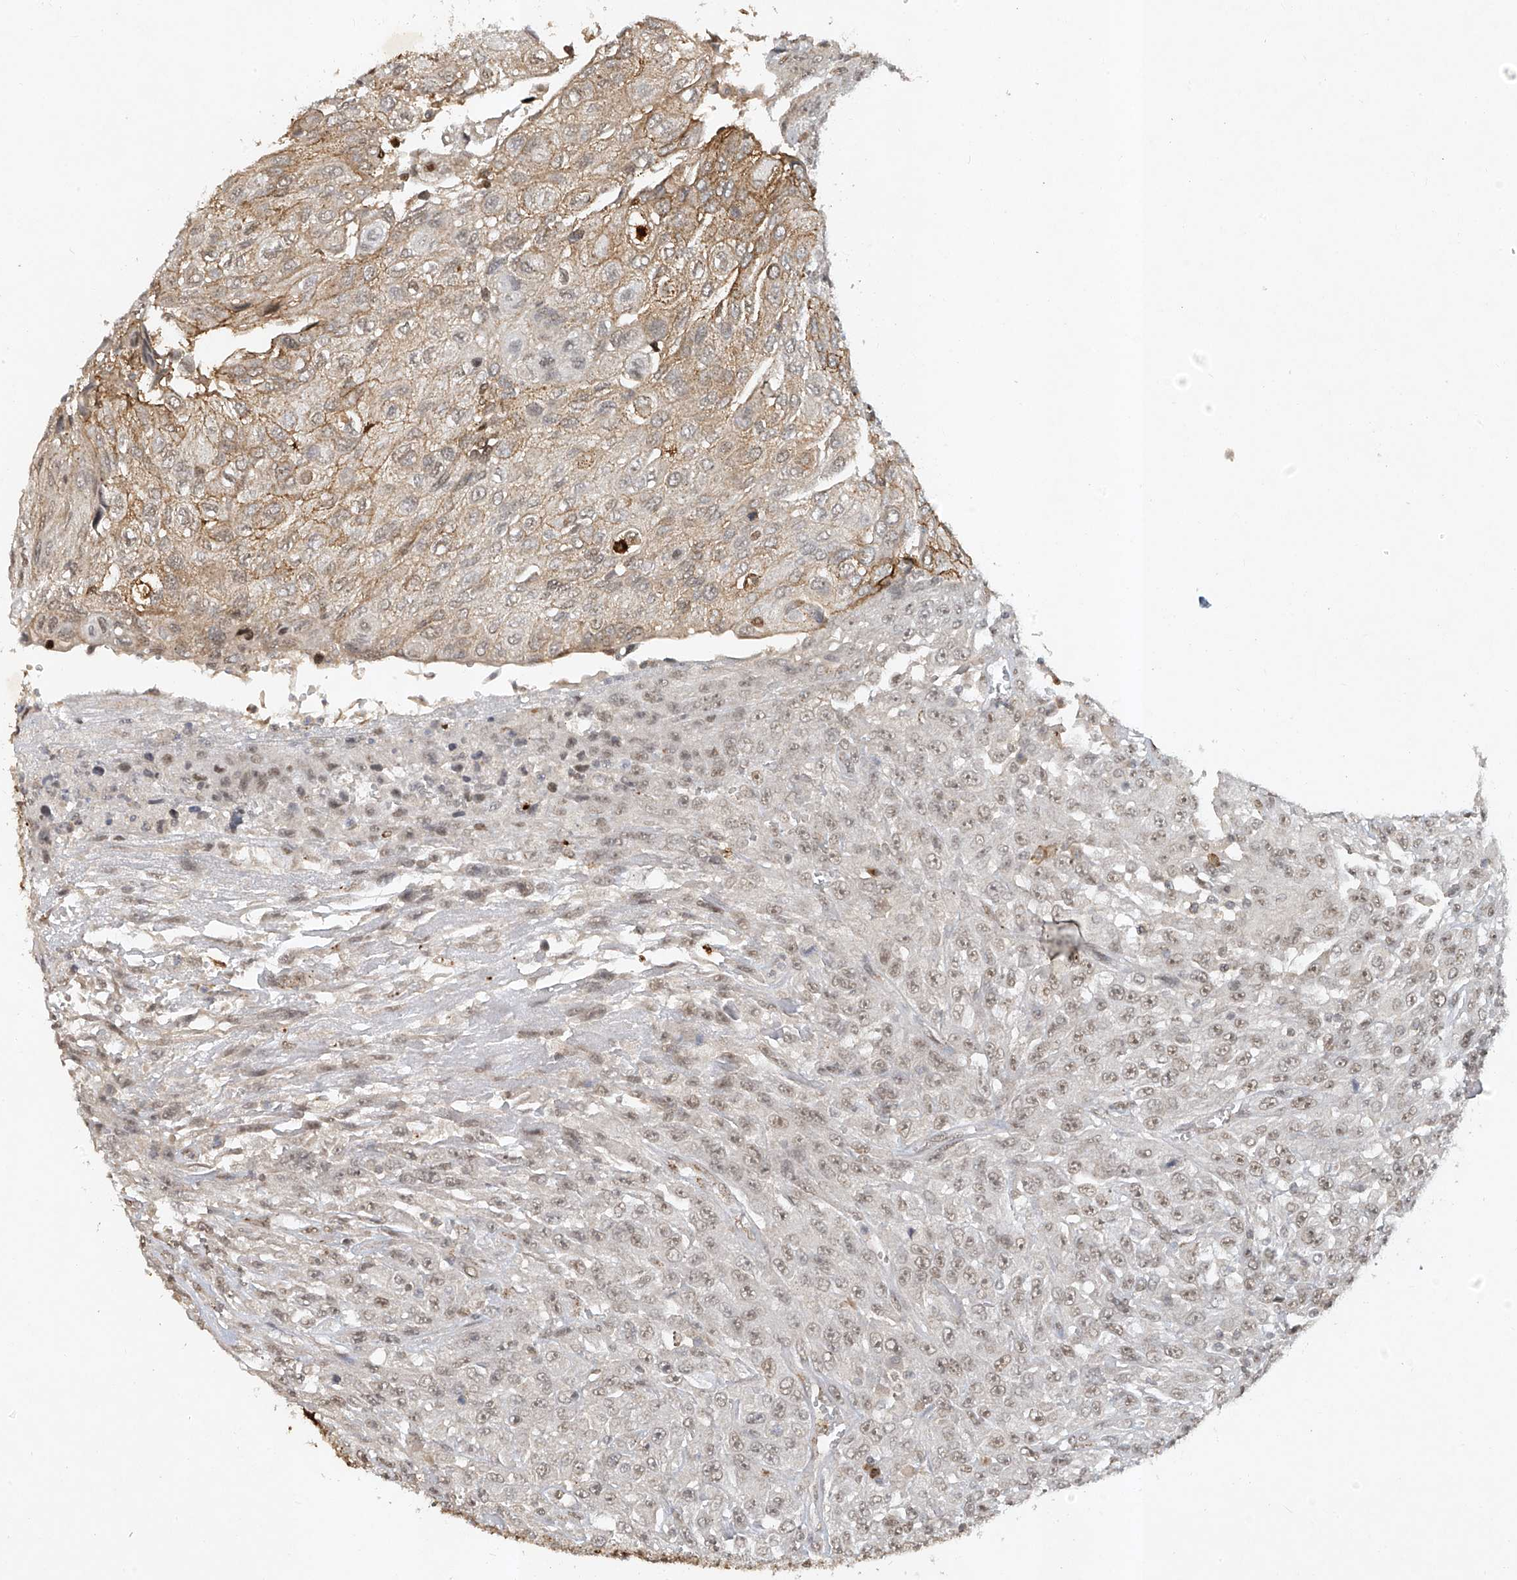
{"staining": {"intensity": "moderate", "quantity": "25%-75%", "location": "nuclear"}, "tissue": "urothelial cancer", "cell_type": "Tumor cells", "image_type": "cancer", "snomed": [{"axis": "morphology", "description": "Urothelial carcinoma, High grade"}, {"axis": "topography", "description": "Urinary bladder"}], "caption": "Urothelial cancer tissue exhibits moderate nuclear positivity in about 25%-75% of tumor cells, visualized by immunohistochemistry.", "gene": "ATRIP", "patient": {"sex": "male", "age": 66}}